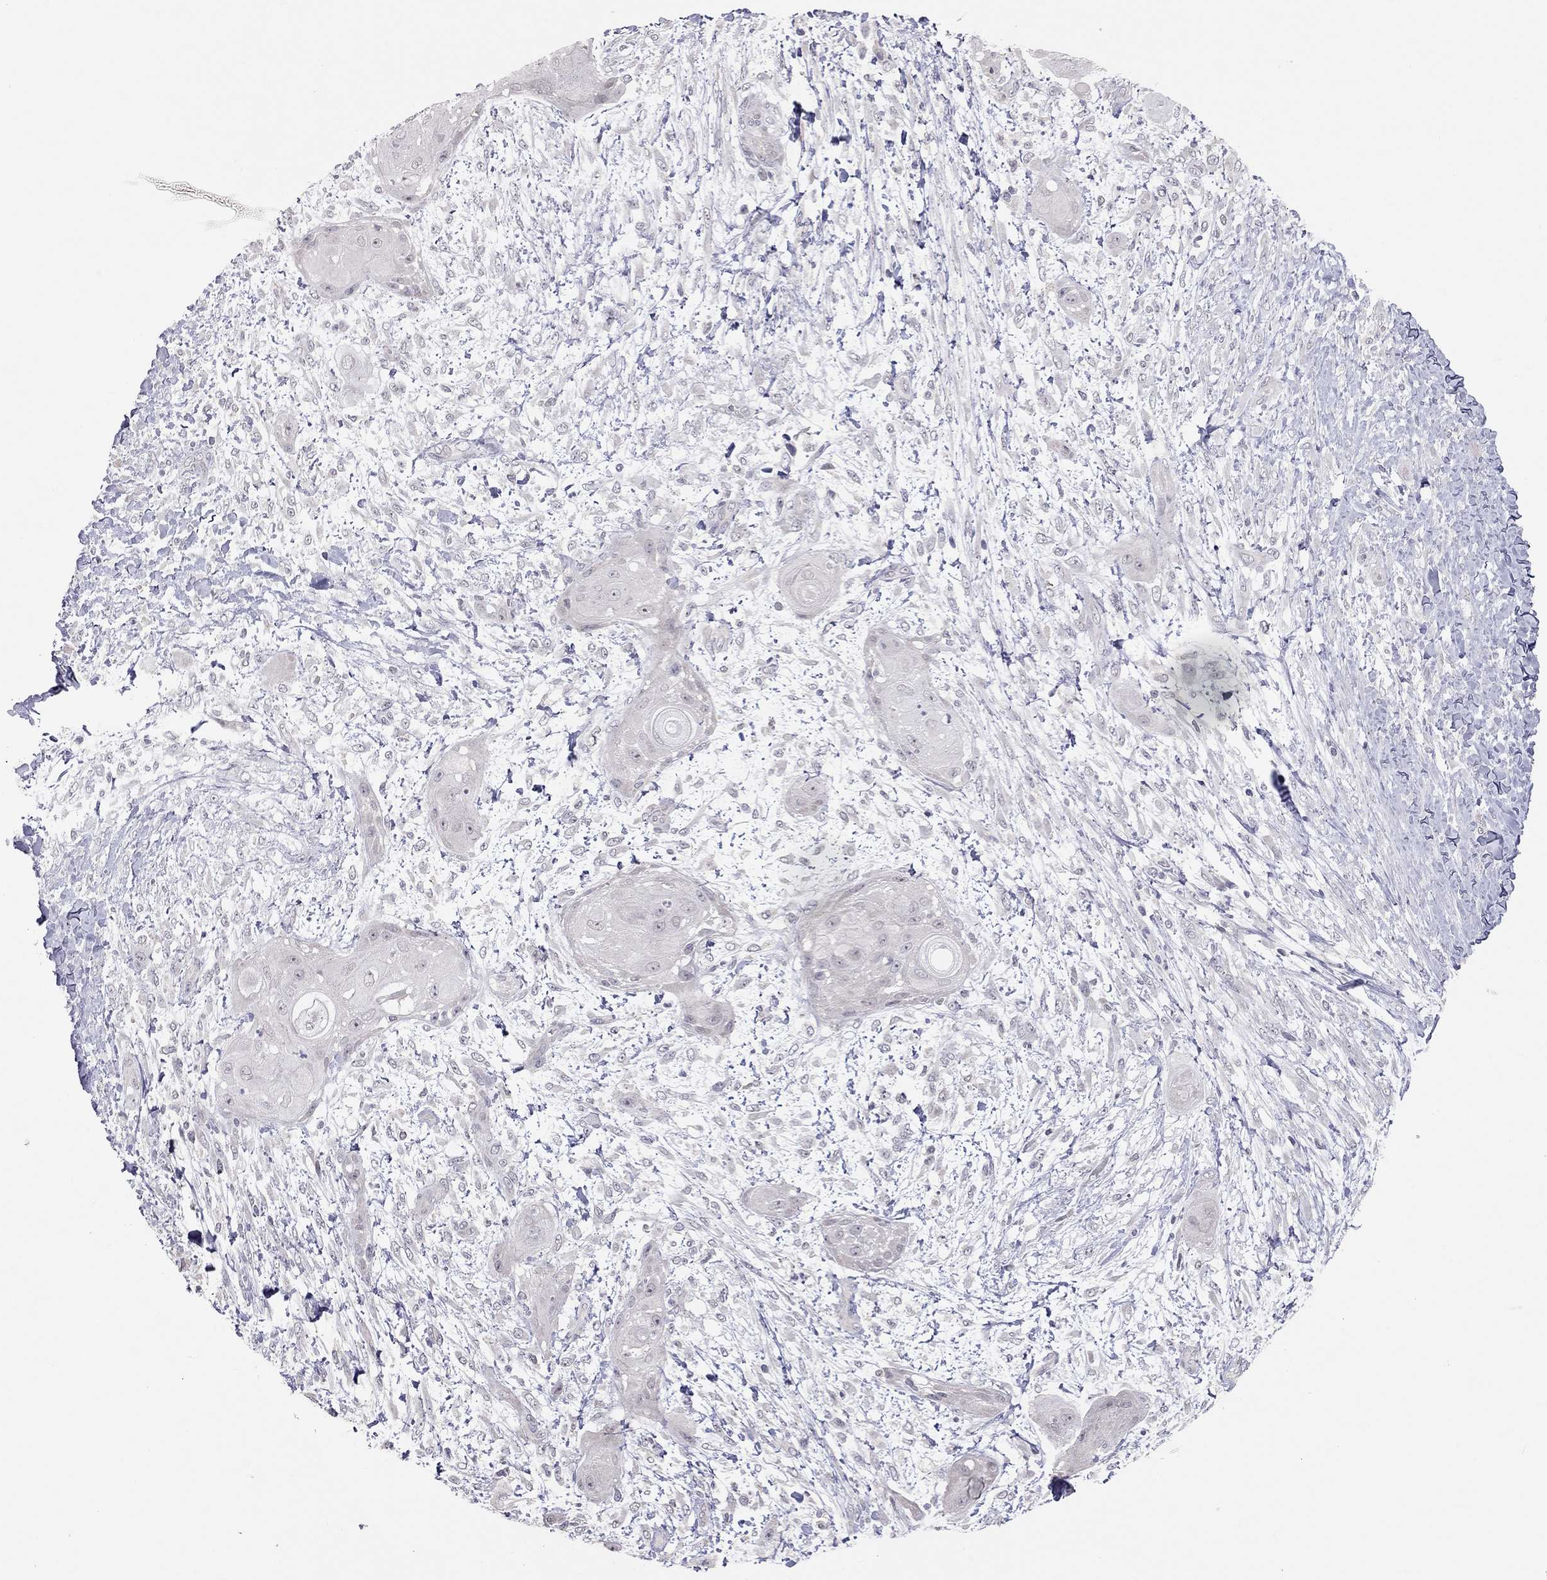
{"staining": {"intensity": "negative", "quantity": "none", "location": "none"}, "tissue": "skin cancer", "cell_type": "Tumor cells", "image_type": "cancer", "snomed": [{"axis": "morphology", "description": "Squamous cell carcinoma, NOS"}, {"axis": "topography", "description": "Skin"}], "caption": "A high-resolution histopathology image shows IHC staining of squamous cell carcinoma (skin), which exhibits no significant positivity in tumor cells.", "gene": "HSF2BP", "patient": {"sex": "male", "age": 62}}